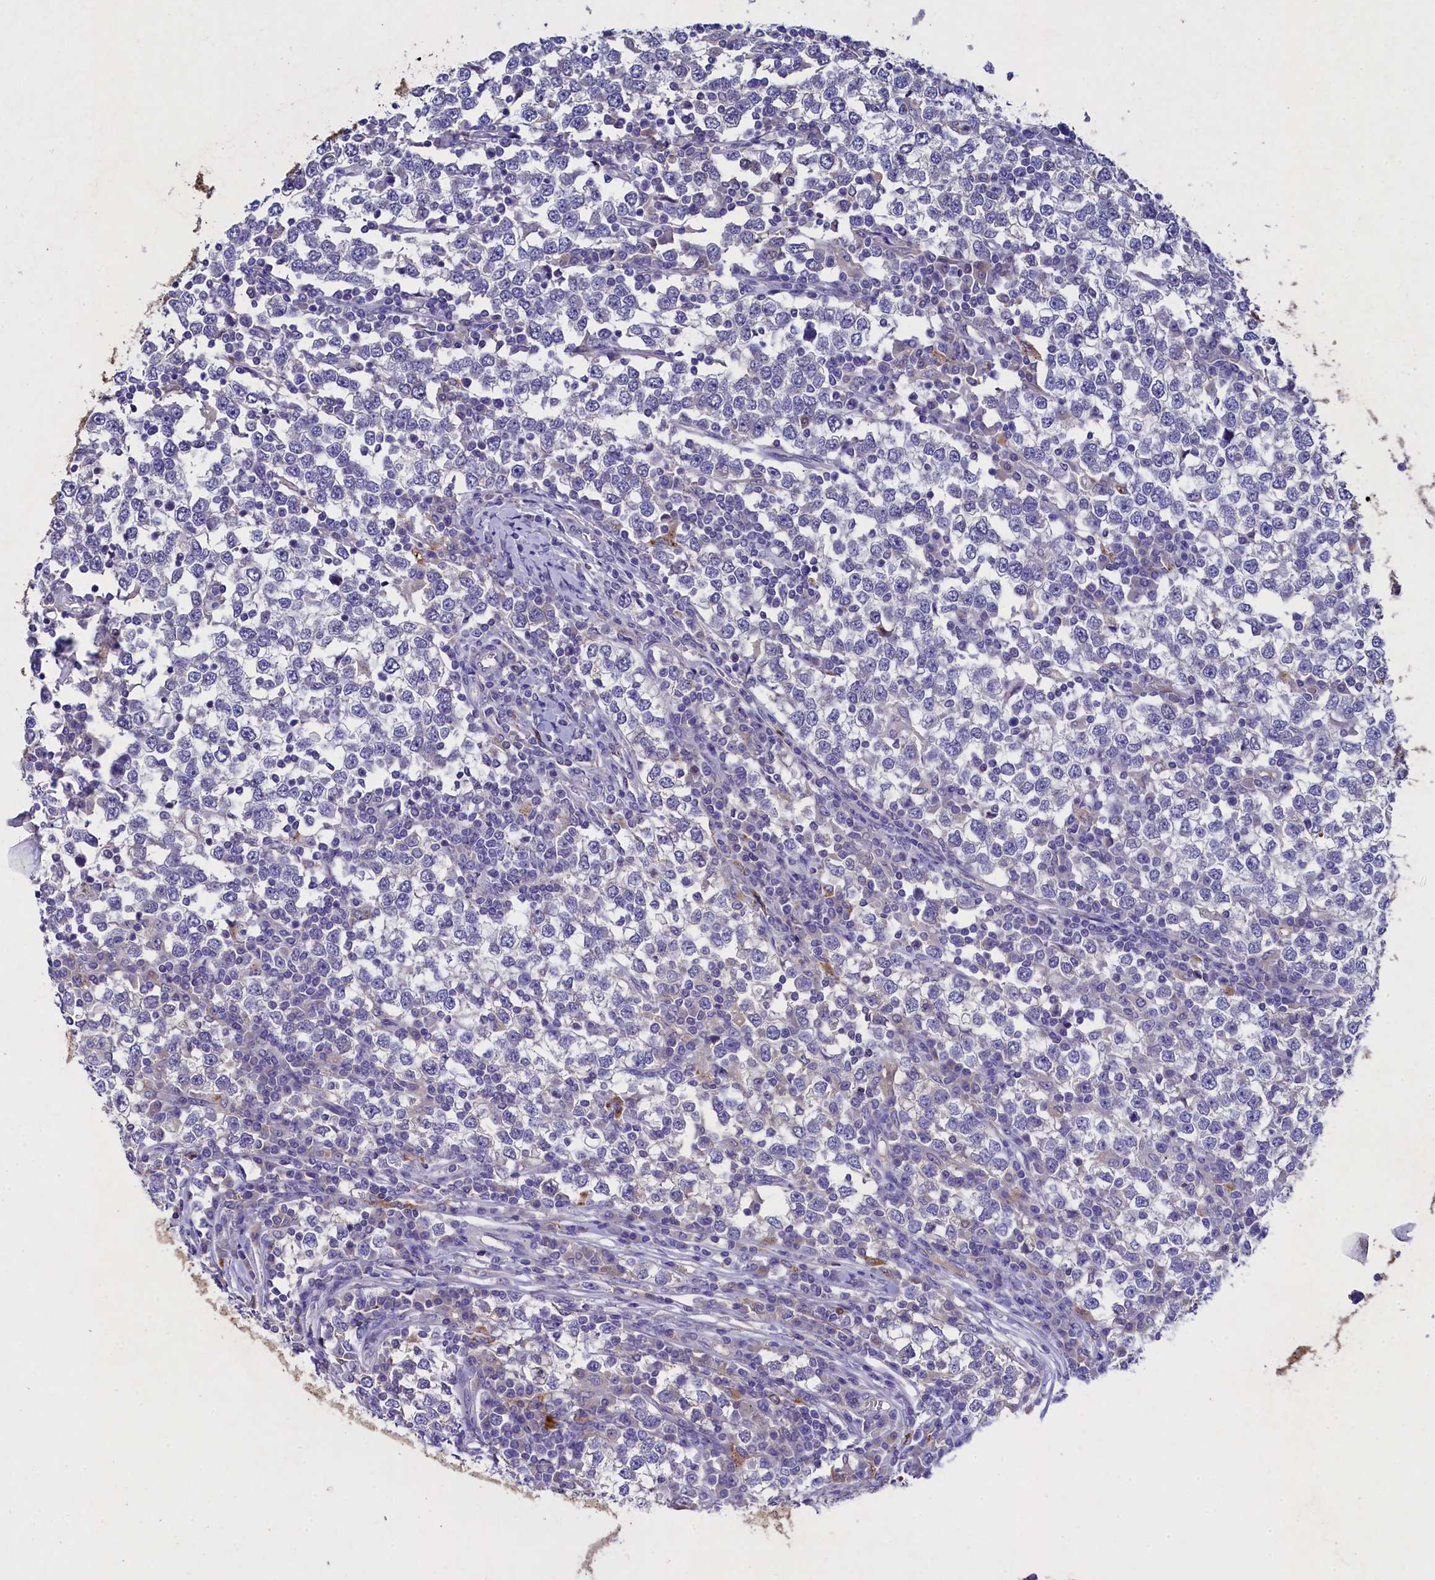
{"staining": {"intensity": "negative", "quantity": "none", "location": "none"}, "tissue": "testis cancer", "cell_type": "Tumor cells", "image_type": "cancer", "snomed": [{"axis": "morphology", "description": "Seminoma, NOS"}, {"axis": "topography", "description": "Testis"}], "caption": "Tumor cells show no significant expression in testis seminoma.", "gene": "TGDS", "patient": {"sex": "male", "age": 65}}